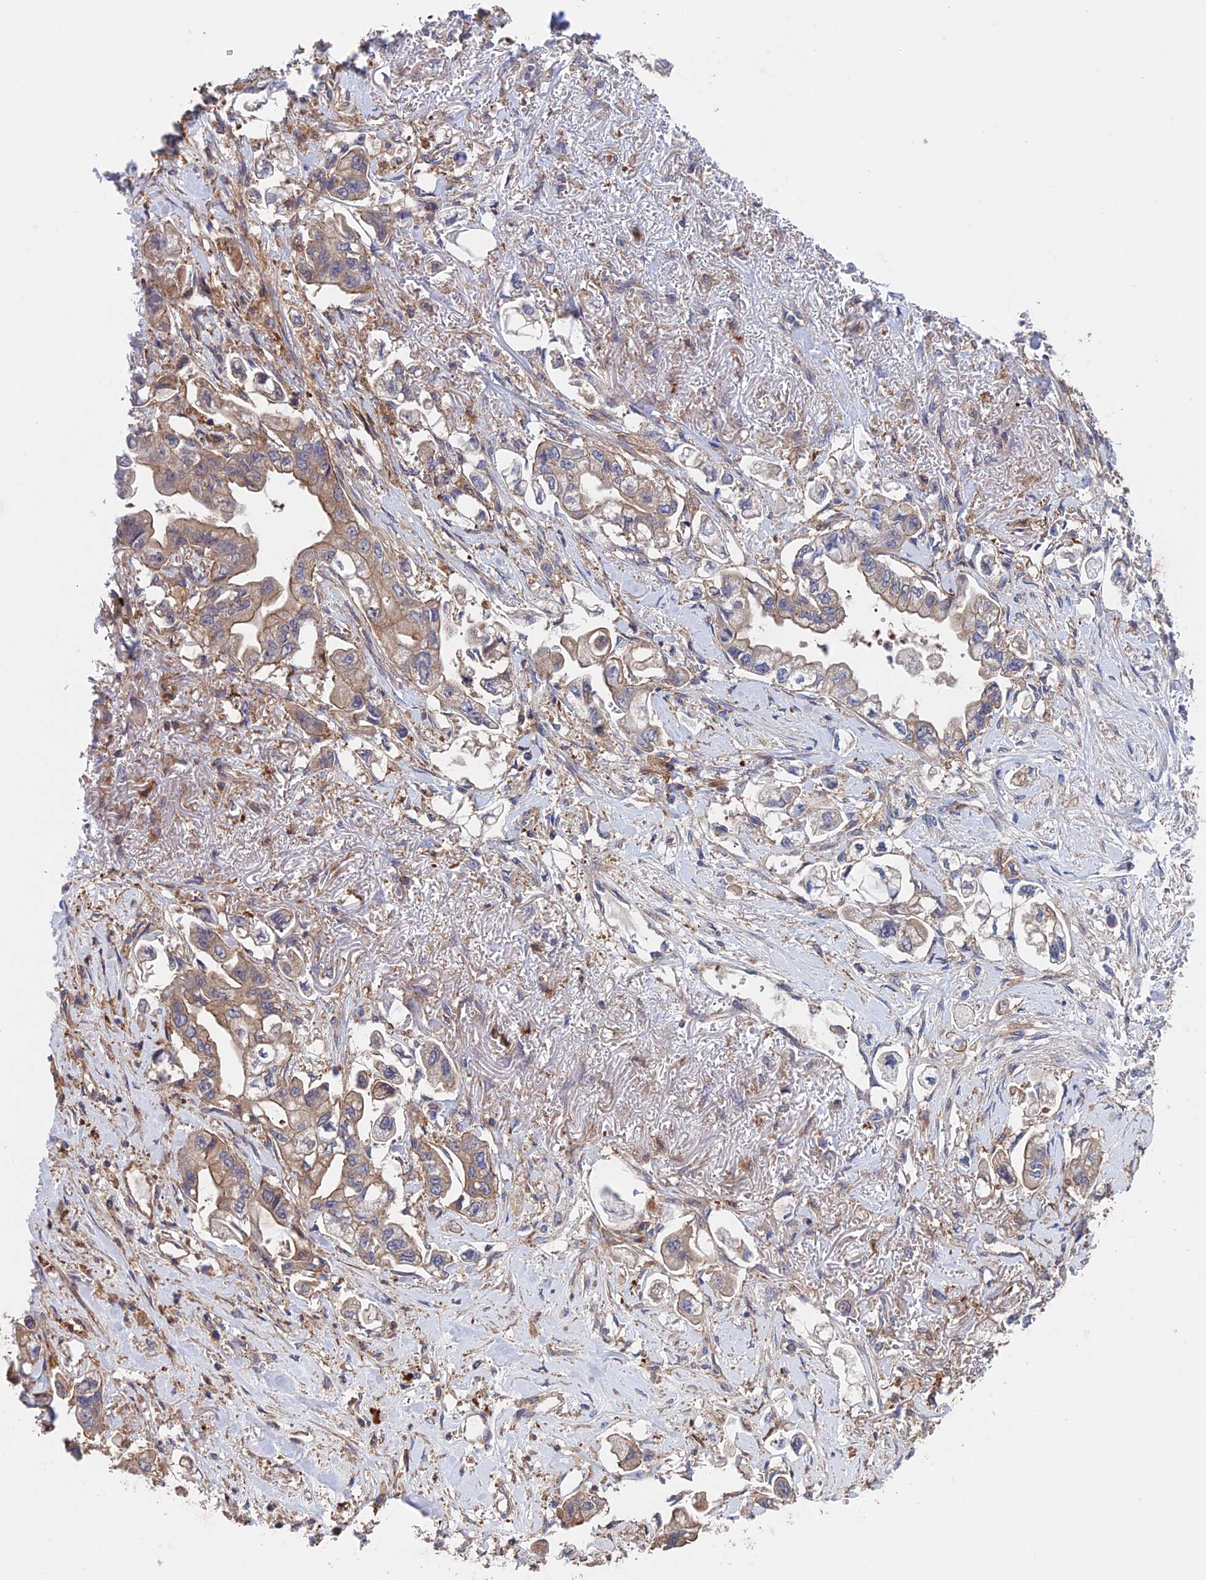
{"staining": {"intensity": "weak", "quantity": ">75%", "location": "cytoplasmic/membranous"}, "tissue": "stomach cancer", "cell_type": "Tumor cells", "image_type": "cancer", "snomed": [{"axis": "morphology", "description": "Adenocarcinoma, NOS"}, {"axis": "topography", "description": "Stomach"}], "caption": "Brown immunohistochemical staining in human stomach adenocarcinoma shows weak cytoplasmic/membranous staining in about >75% of tumor cells.", "gene": "NUDT16L1", "patient": {"sex": "male", "age": 62}}